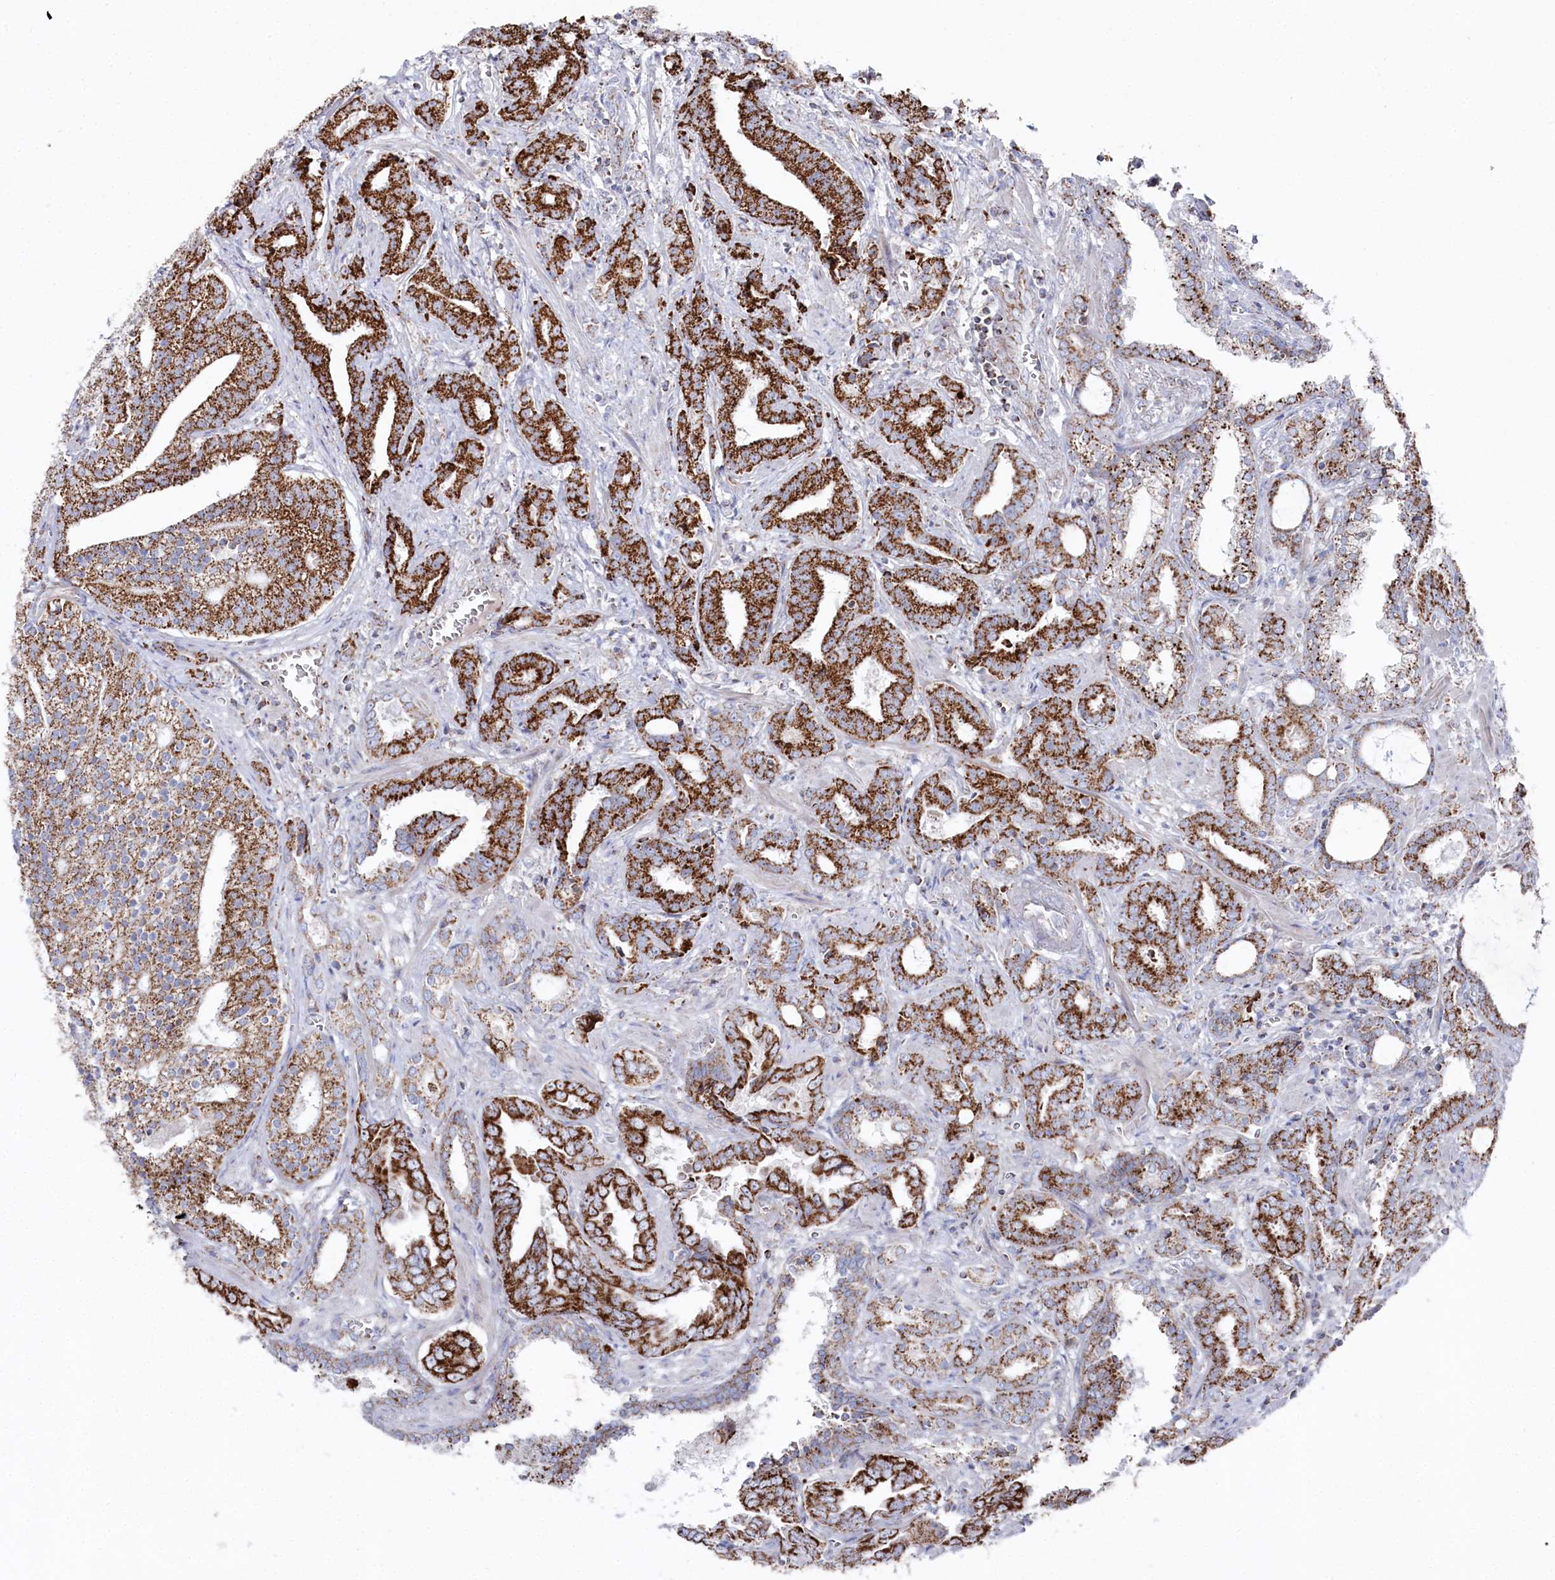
{"staining": {"intensity": "strong", "quantity": ">75%", "location": "cytoplasmic/membranous"}, "tissue": "prostate cancer", "cell_type": "Tumor cells", "image_type": "cancer", "snomed": [{"axis": "morphology", "description": "Adenocarcinoma, High grade"}, {"axis": "topography", "description": "Prostate and seminal vesicle, NOS"}], "caption": "A brown stain shows strong cytoplasmic/membranous staining of a protein in human prostate cancer tumor cells. The staining was performed using DAB (3,3'-diaminobenzidine) to visualize the protein expression in brown, while the nuclei were stained in blue with hematoxylin (Magnification: 20x).", "gene": "GLS2", "patient": {"sex": "male", "age": 67}}